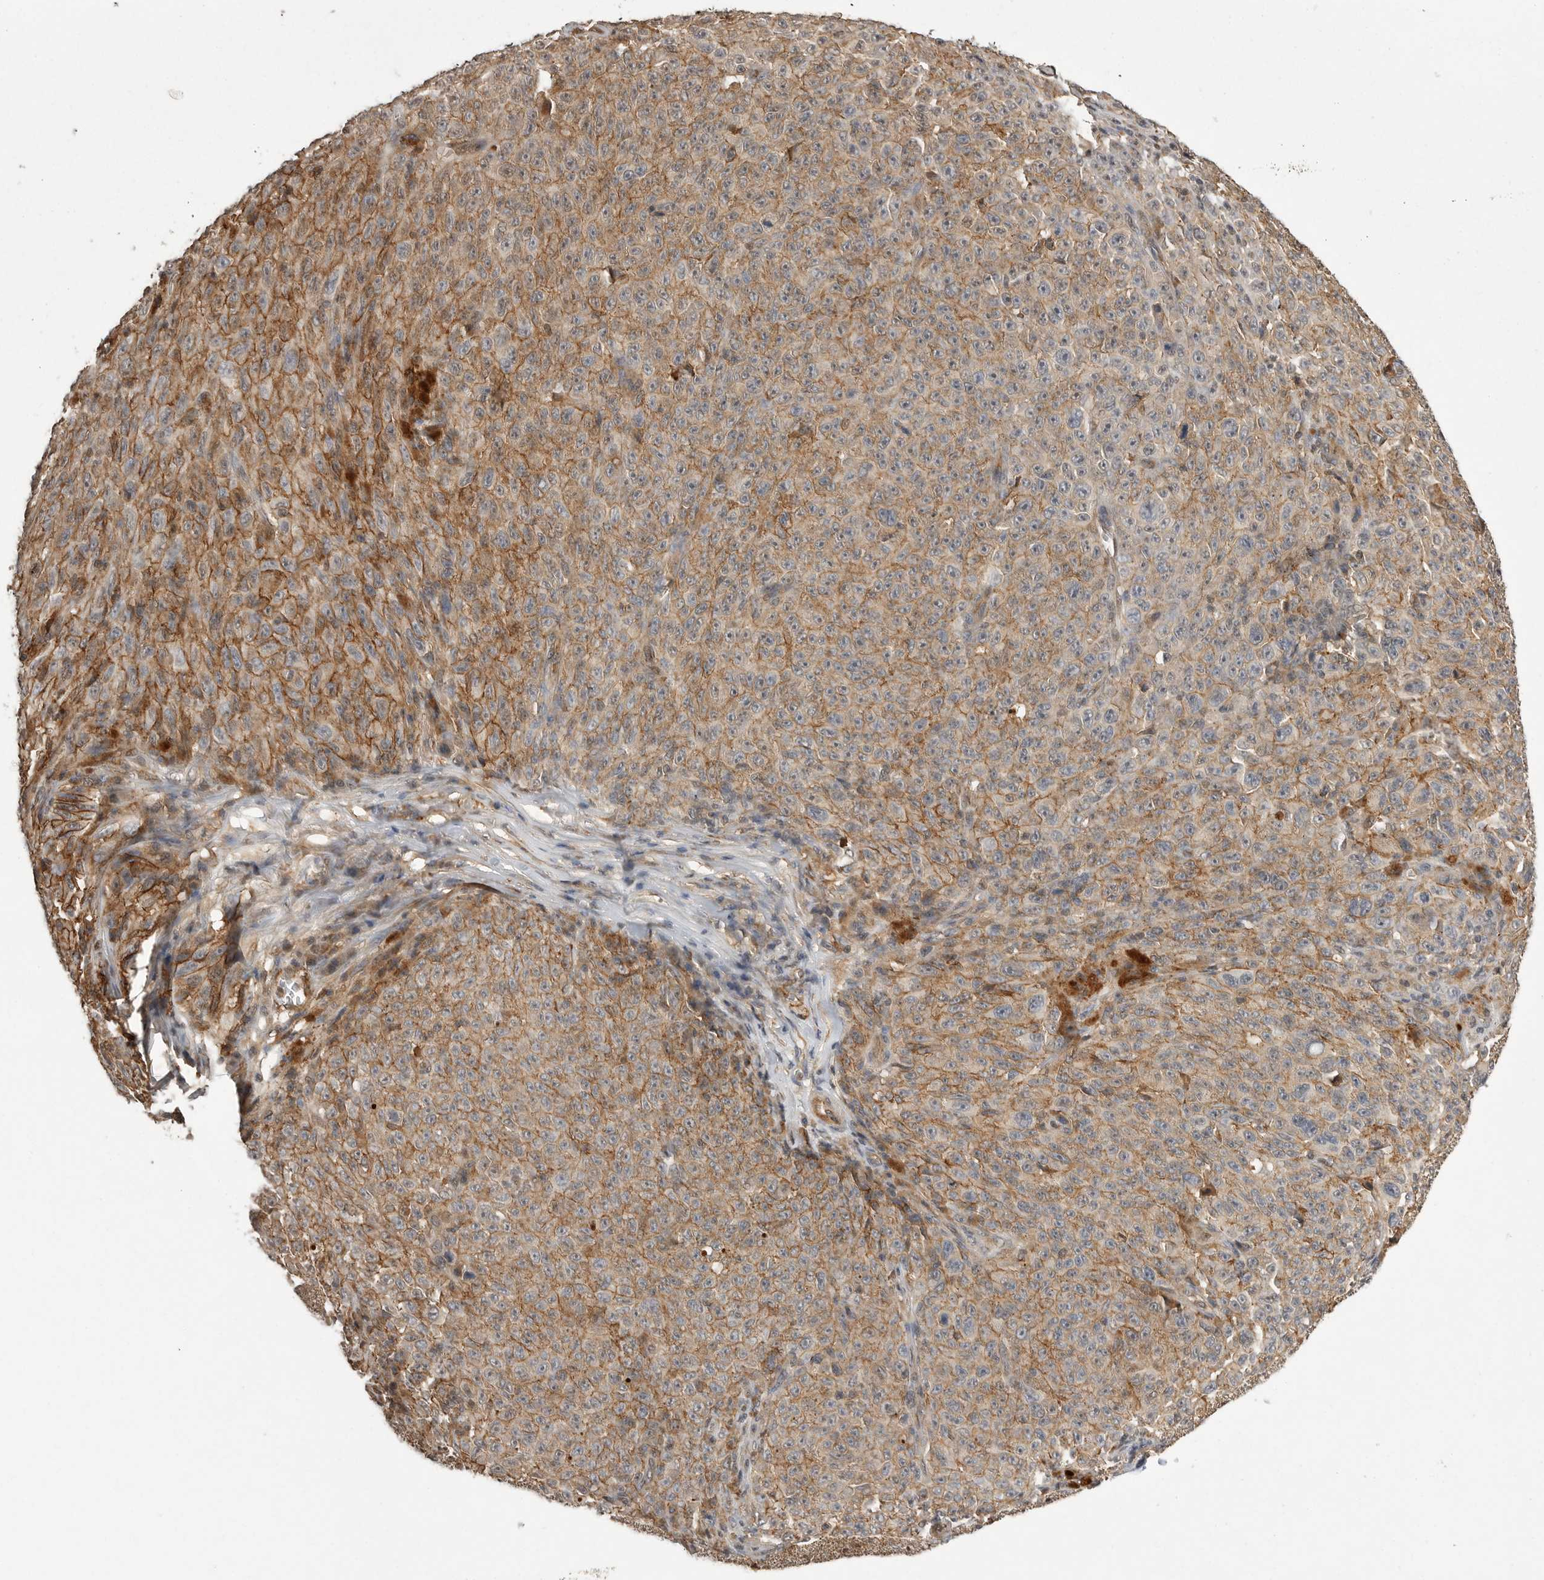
{"staining": {"intensity": "moderate", "quantity": ">75%", "location": "cytoplasmic/membranous"}, "tissue": "melanoma", "cell_type": "Tumor cells", "image_type": "cancer", "snomed": [{"axis": "morphology", "description": "Malignant melanoma, NOS"}, {"axis": "topography", "description": "Skin"}], "caption": "Human melanoma stained with a protein marker displays moderate staining in tumor cells.", "gene": "NECTIN1", "patient": {"sex": "female", "age": 82}}